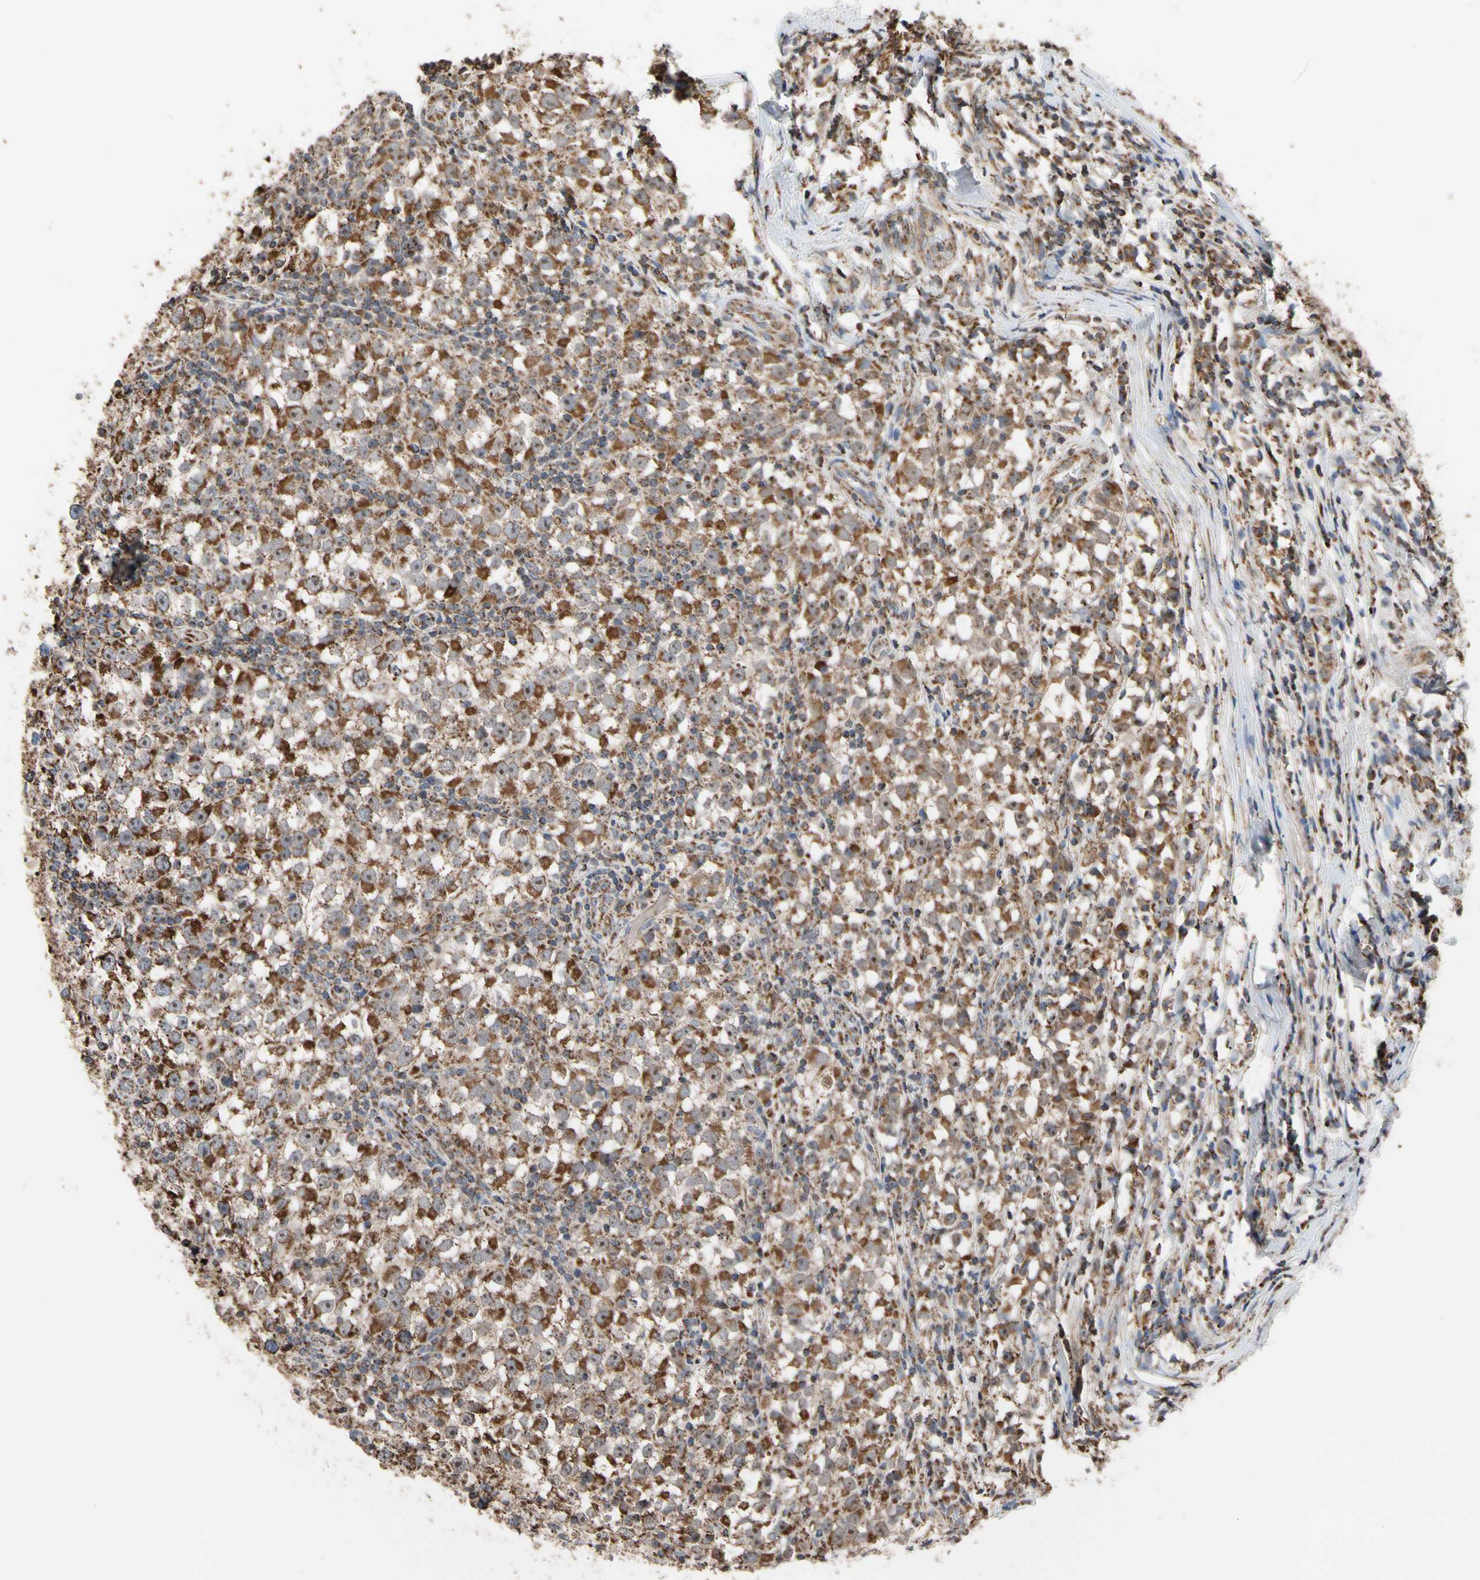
{"staining": {"intensity": "strong", "quantity": ">75%", "location": "cytoplasmic/membranous"}, "tissue": "testis cancer", "cell_type": "Tumor cells", "image_type": "cancer", "snomed": [{"axis": "morphology", "description": "Seminoma, NOS"}, {"axis": "topography", "description": "Testis"}], "caption": "Seminoma (testis) was stained to show a protein in brown. There is high levels of strong cytoplasmic/membranous staining in about >75% of tumor cells.", "gene": "FAM110B", "patient": {"sex": "male", "age": 65}}